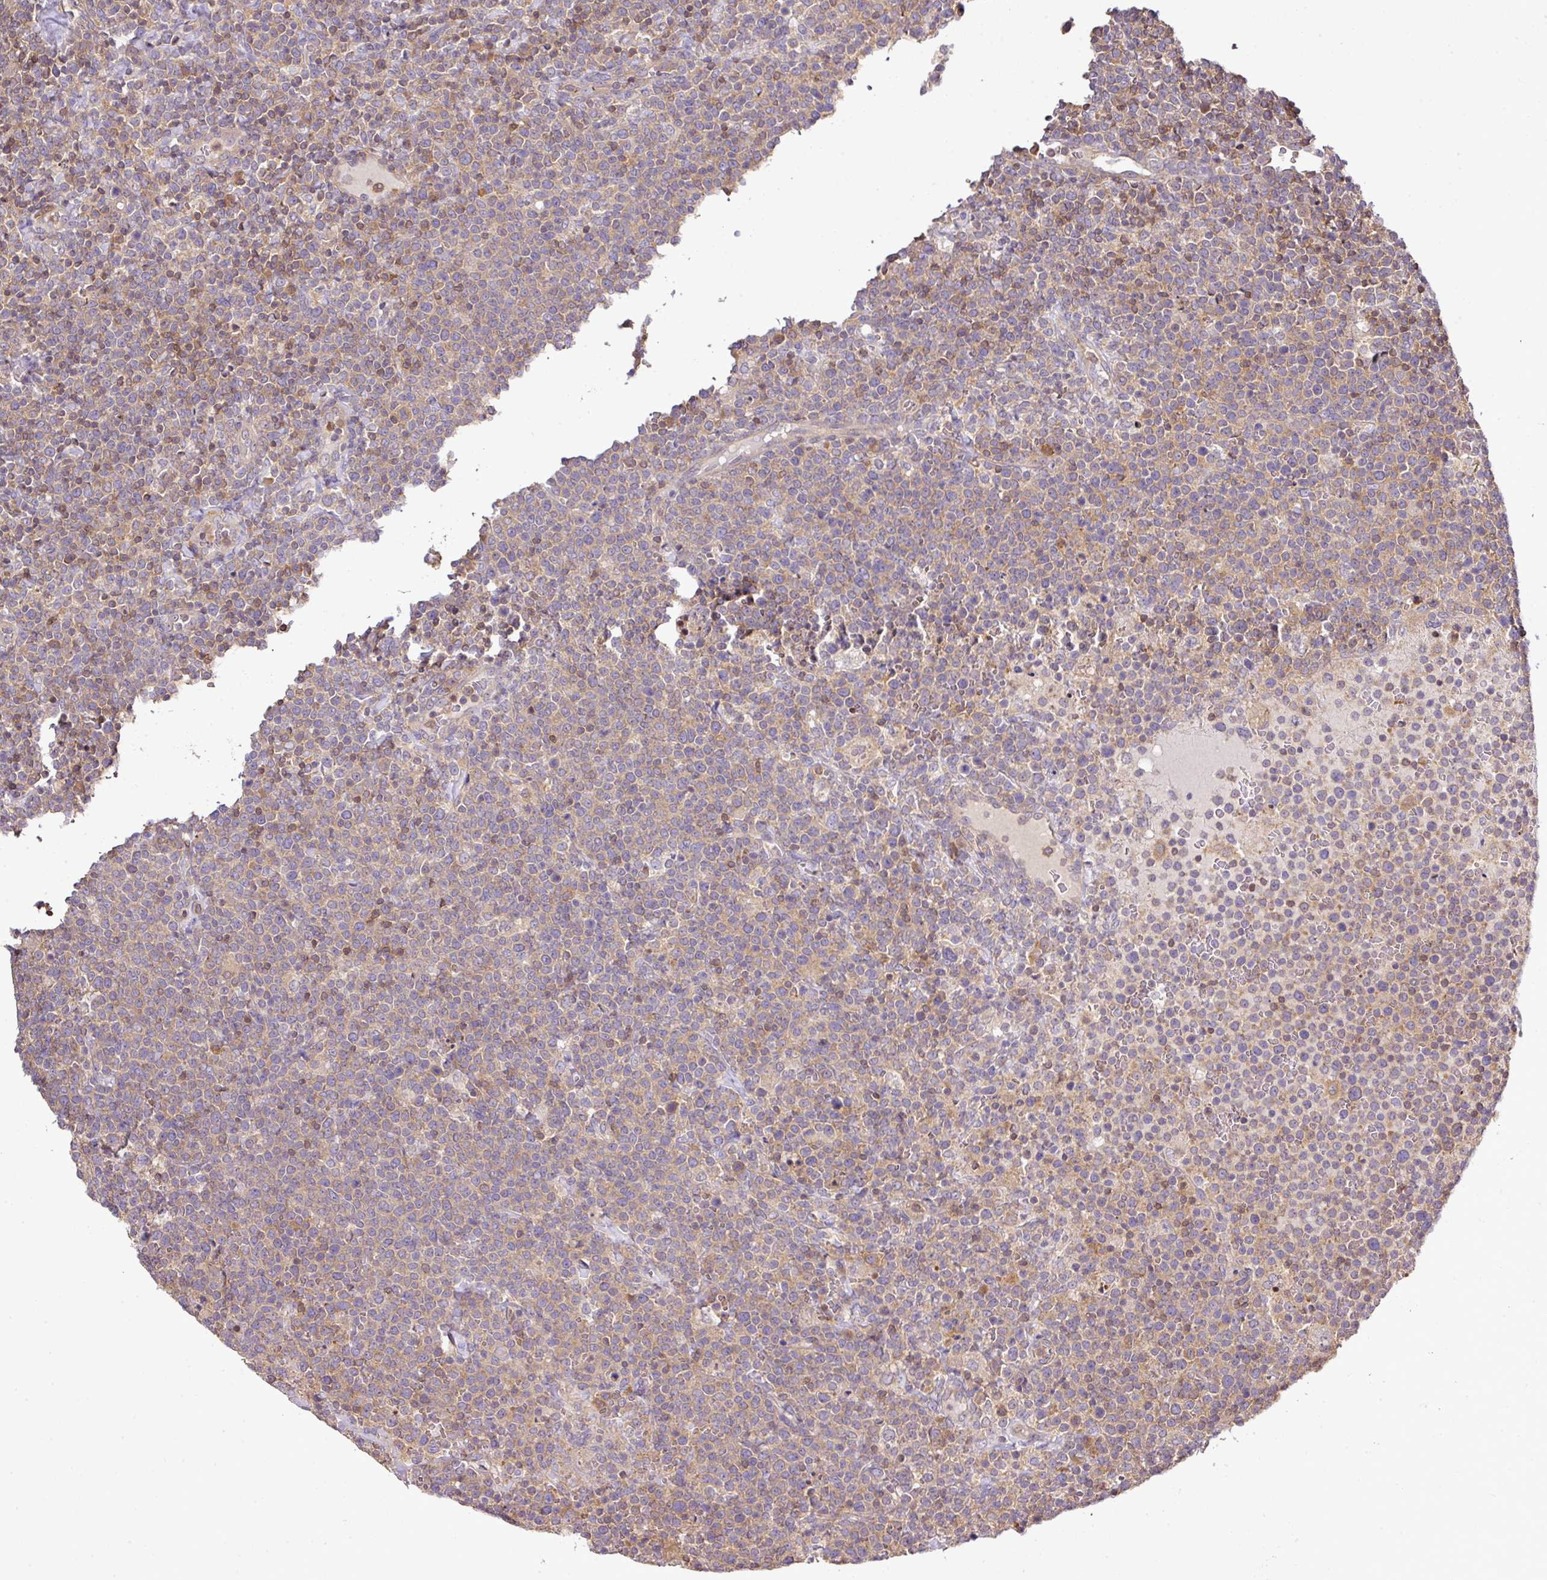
{"staining": {"intensity": "negative", "quantity": "none", "location": "none"}, "tissue": "lymphoma", "cell_type": "Tumor cells", "image_type": "cancer", "snomed": [{"axis": "morphology", "description": "Malignant lymphoma, non-Hodgkin's type, High grade"}, {"axis": "topography", "description": "Lymph node"}], "caption": "Immunohistochemical staining of high-grade malignant lymphoma, non-Hodgkin's type demonstrates no significant positivity in tumor cells.", "gene": "TMEM107", "patient": {"sex": "male", "age": 61}}